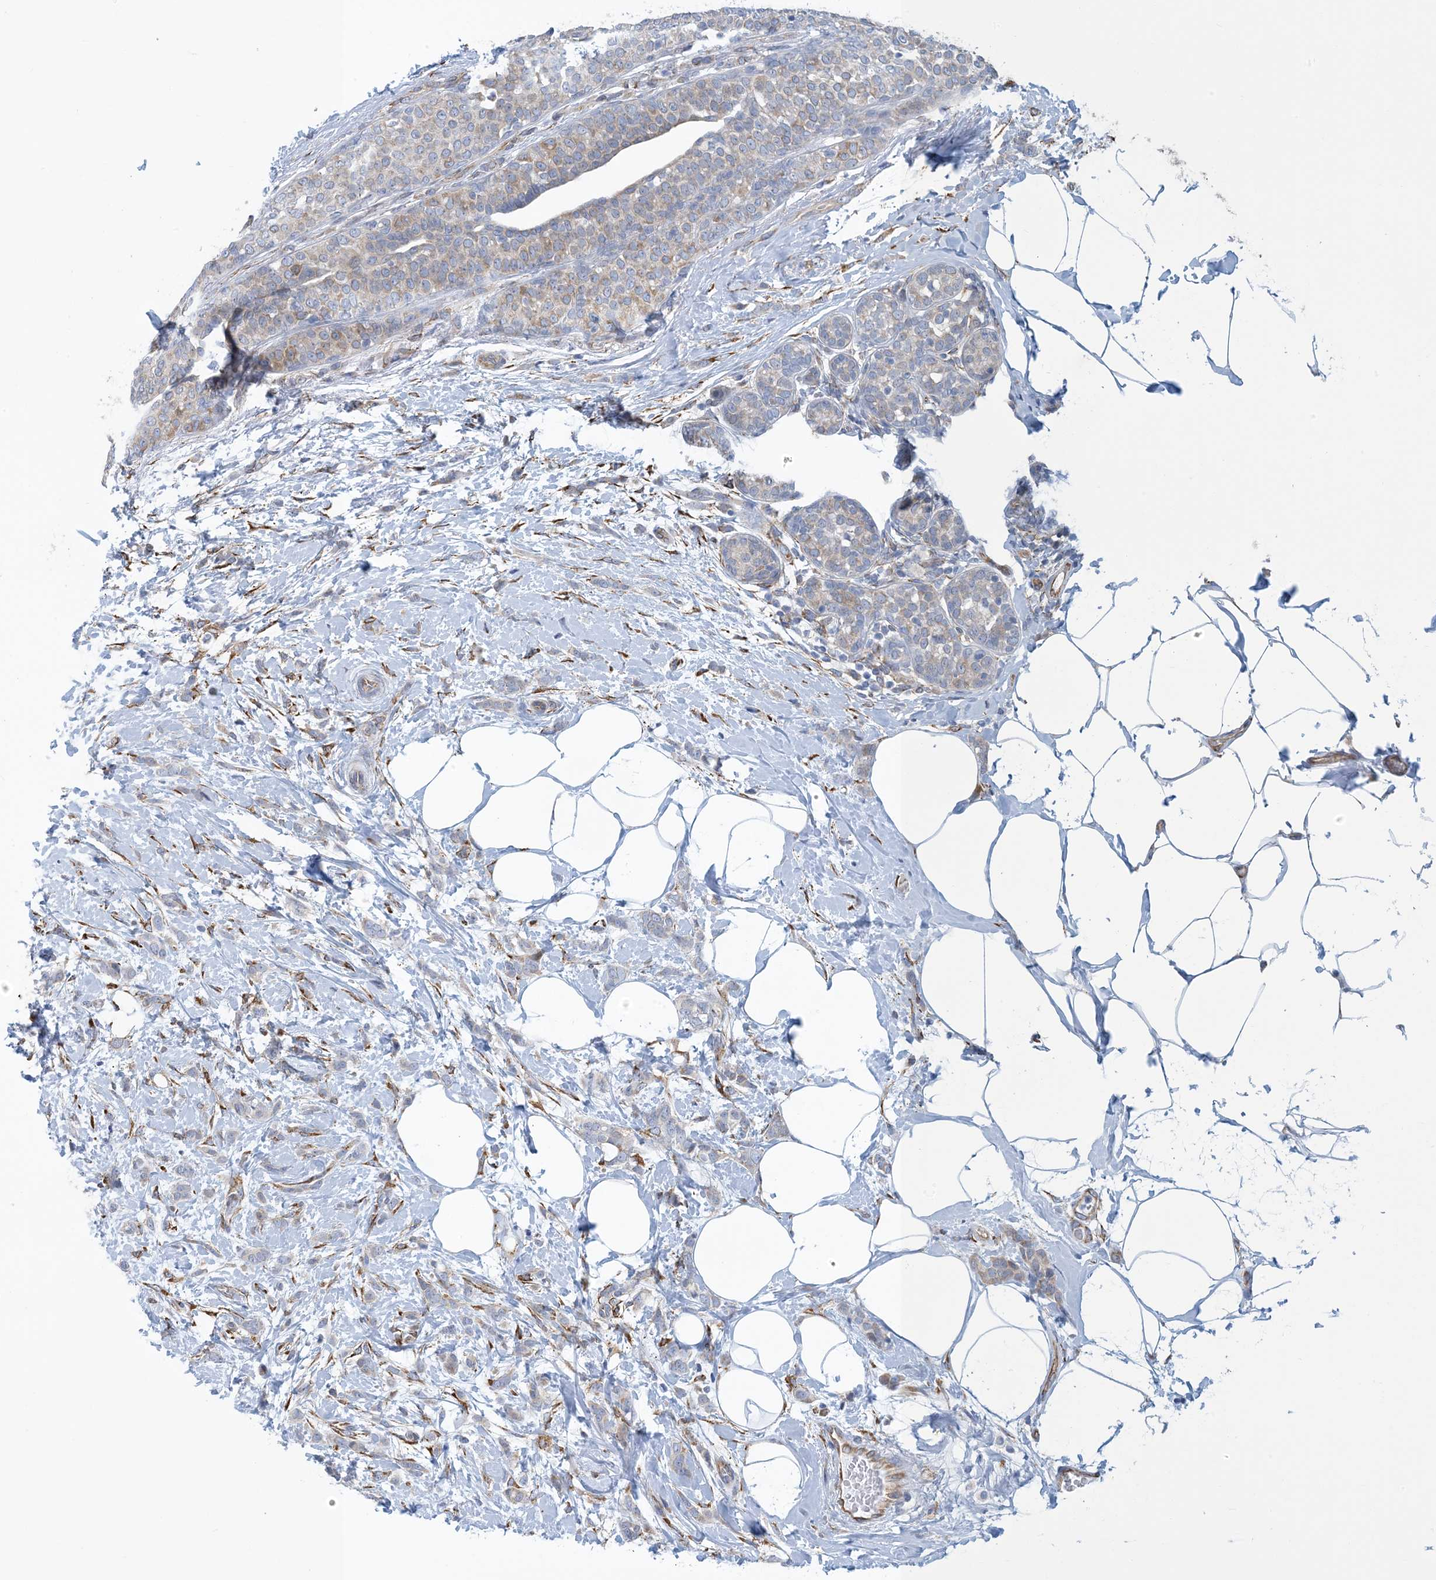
{"staining": {"intensity": "weak", "quantity": "<25%", "location": "cytoplasmic/membranous"}, "tissue": "breast cancer", "cell_type": "Tumor cells", "image_type": "cancer", "snomed": [{"axis": "morphology", "description": "Lobular carcinoma, in situ"}, {"axis": "morphology", "description": "Lobular carcinoma"}, {"axis": "topography", "description": "Breast"}], "caption": "Photomicrograph shows no significant protein expression in tumor cells of breast cancer.", "gene": "CCDC14", "patient": {"sex": "female", "age": 41}}